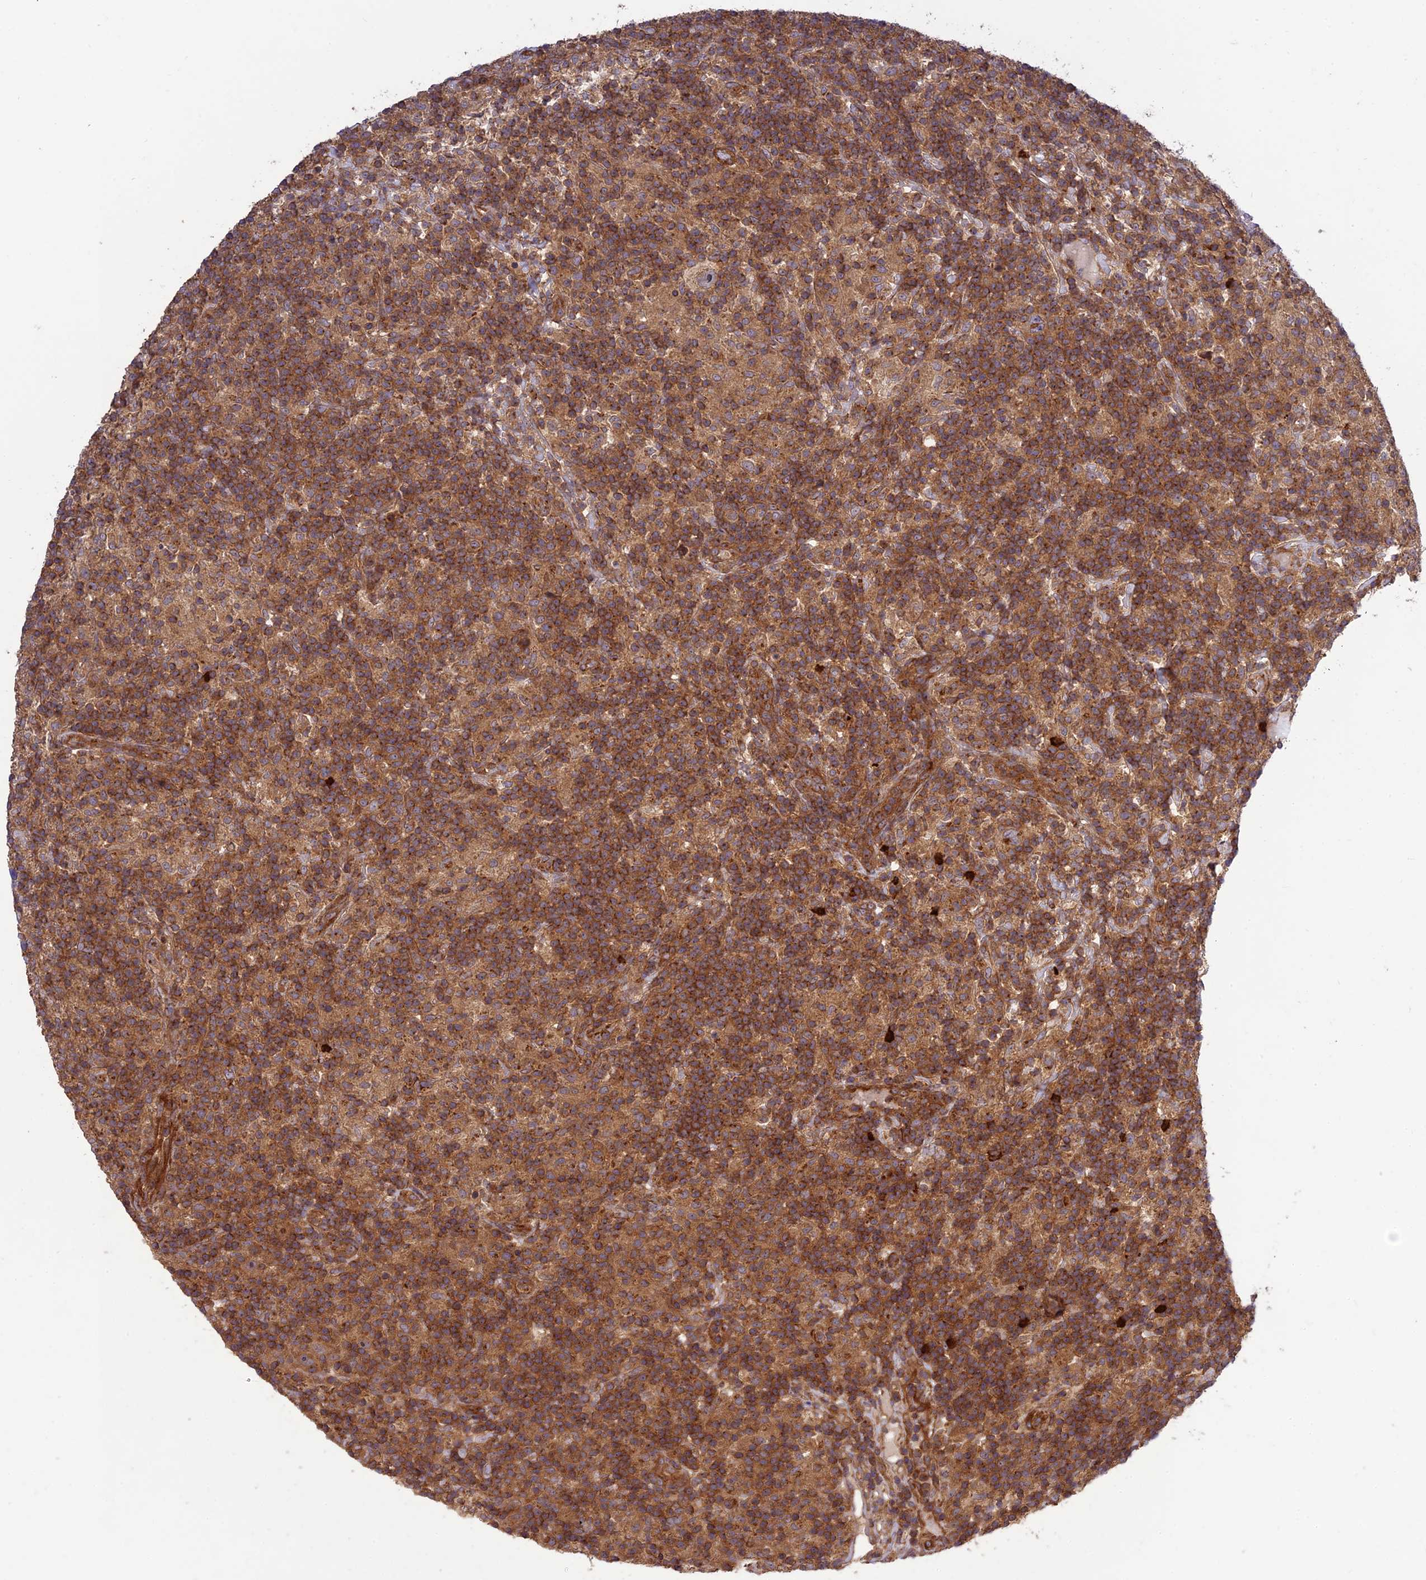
{"staining": {"intensity": "moderate", "quantity": "25%-75%", "location": "cytoplasmic/membranous"}, "tissue": "lymphoma", "cell_type": "Tumor cells", "image_type": "cancer", "snomed": [{"axis": "morphology", "description": "Hodgkin's disease, NOS"}, {"axis": "topography", "description": "Lymph node"}], "caption": "Immunohistochemical staining of human Hodgkin's disease demonstrates medium levels of moderate cytoplasmic/membranous protein staining in about 25%-75% of tumor cells. (DAB IHC with brightfield microscopy, high magnification).", "gene": "TMEM131L", "patient": {"sex": "male", "age": 70}}